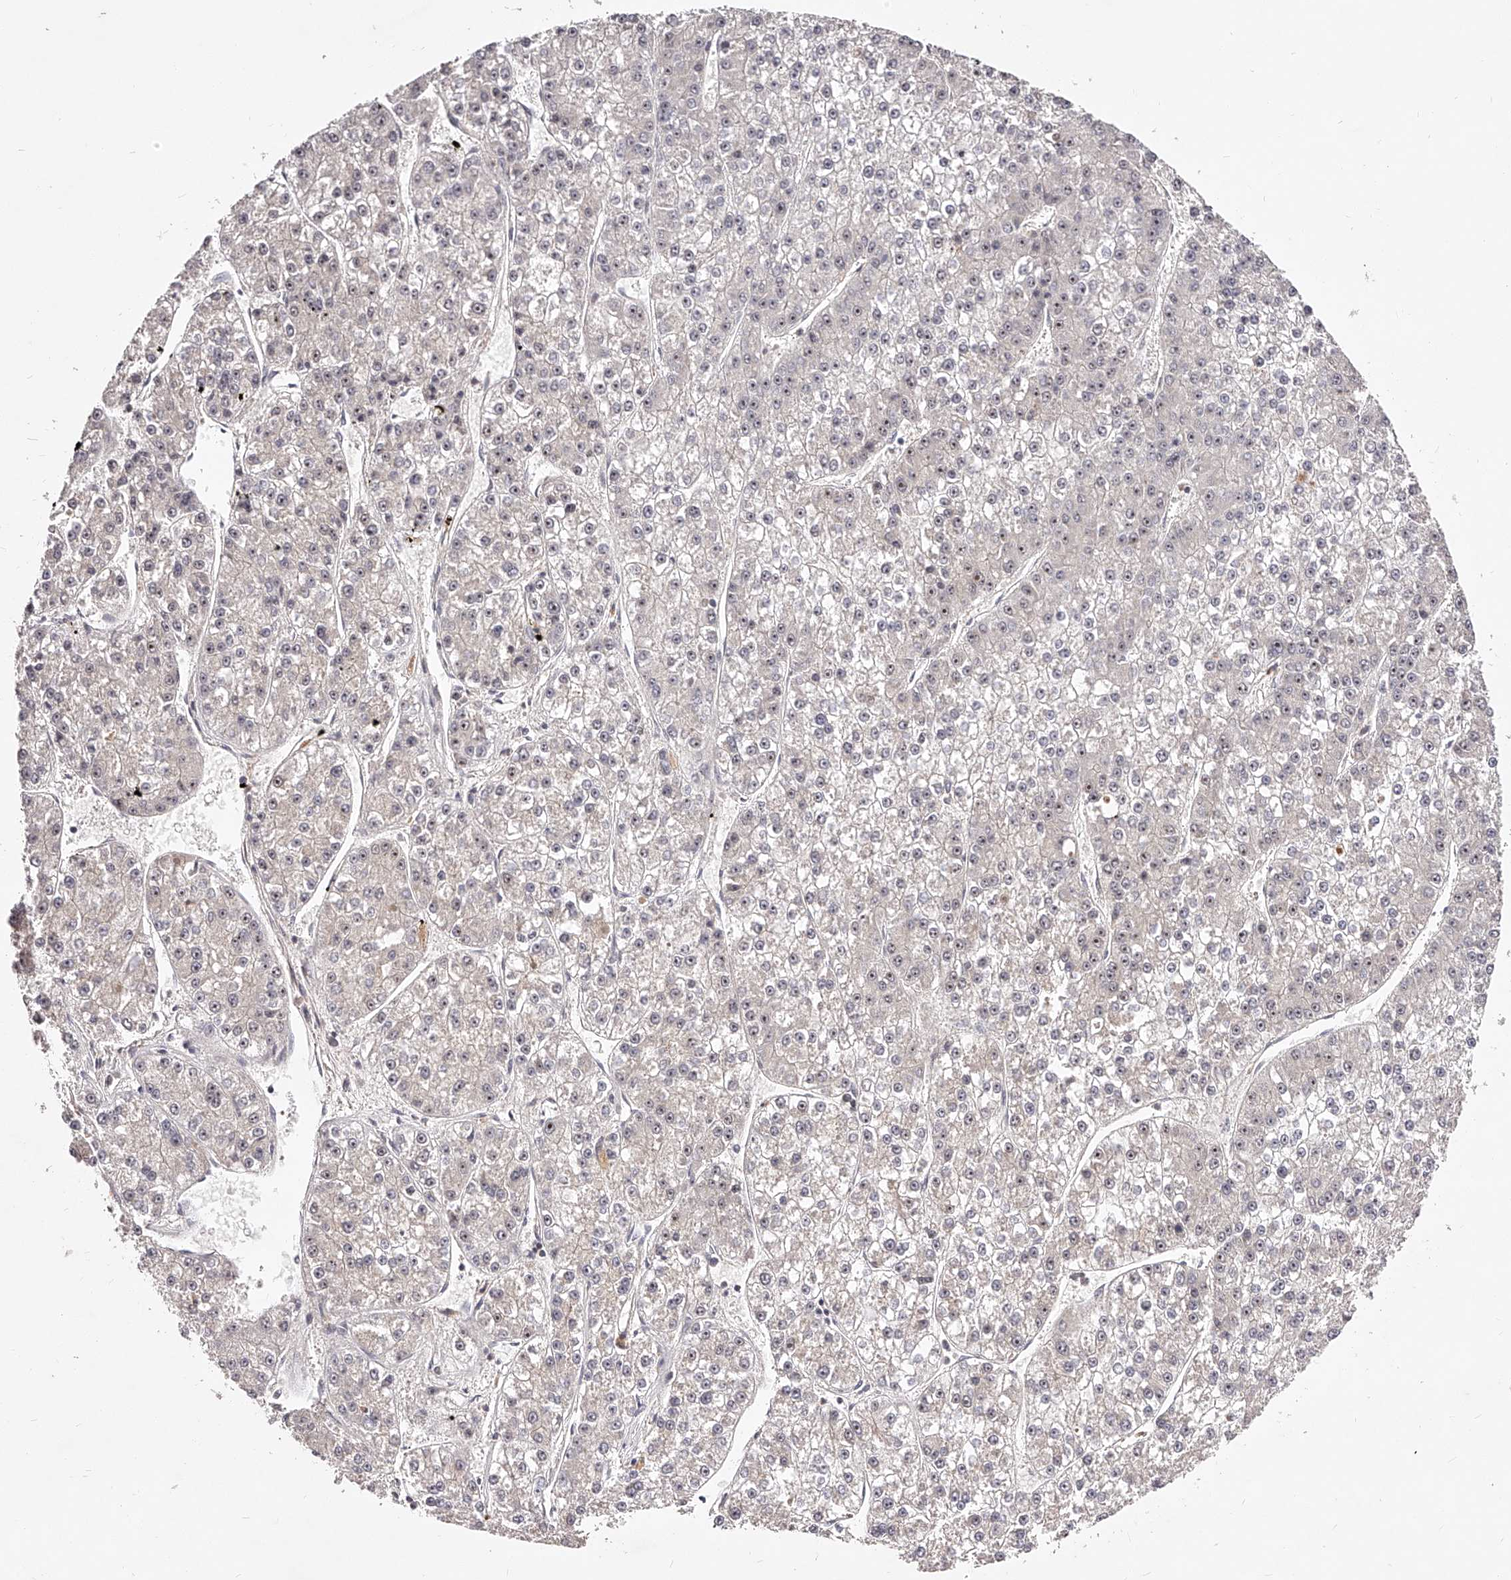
{"staining": {"intensity": "weak", "quantity": "25%-75%", "location": "nuclear"}, "tissue": "liver cancer", "cell_type": "Tumor cells", "image_type": "cancer", "snomed": [{"axis": "morphology", "description": "Carcinoma, Hepatocellular, NOS"}, {"axis": "topography", "description": "Liver"}], "caption": "A brown stain shows weak nuclear expression of a protein in liver cancer (hepatocellular carcinoma) tumor cells.", "gene": "PHACTR1", "patient": {"sex": "female", "age": 73}}